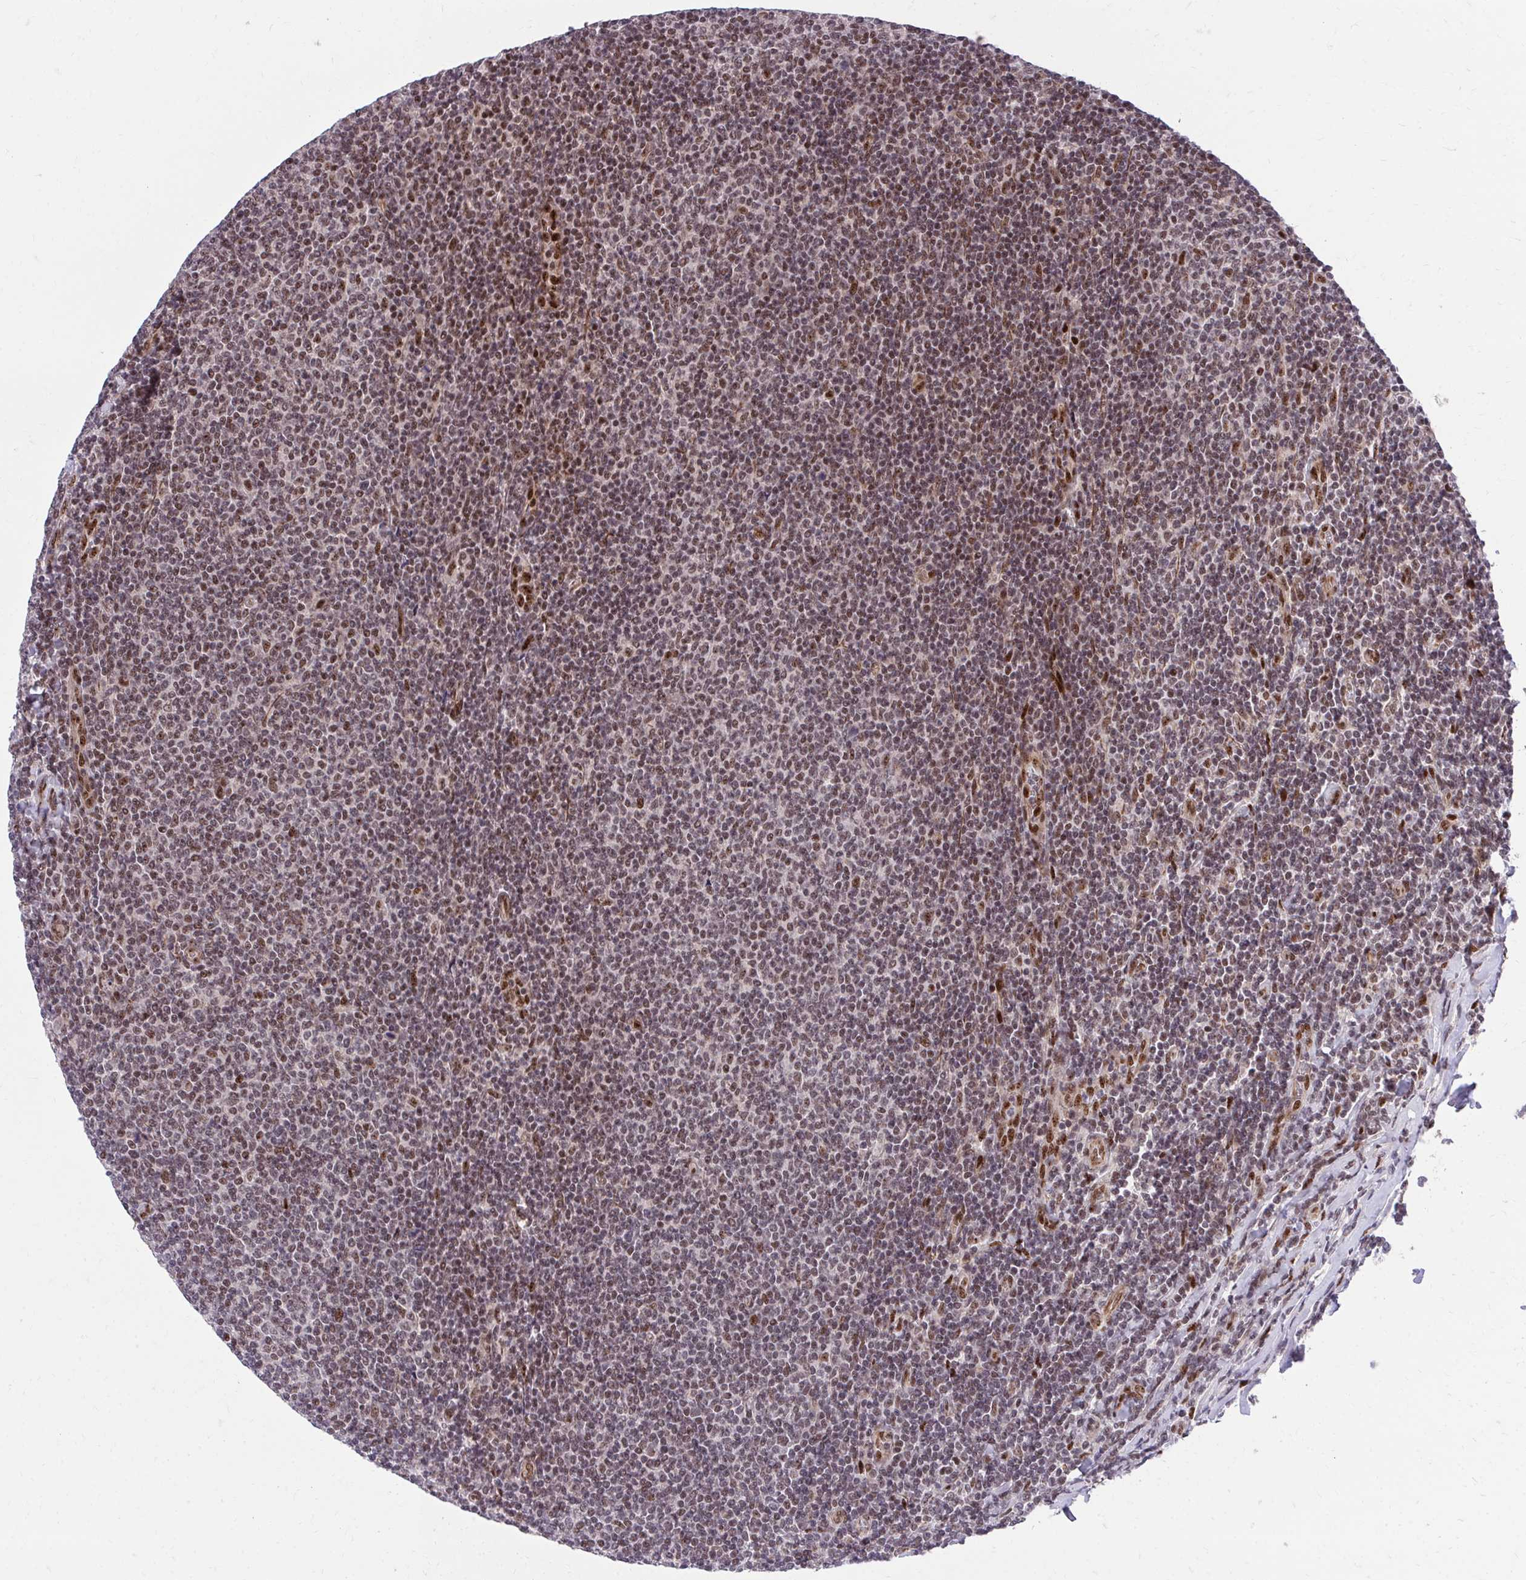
{"staining": {"intensity": "moderate", "quantity": "25%-75%", "location": "nuclear"}, "tissue": "lymphoma", "cell_type": "Tumor cells", "image_type": "cancer", "snomed": [{"axis": "morphology", "description": "Malignant lymphoma, non-Hodgkin's type, Low grade"}, {"axis": "topography", "description": "Lymph node"}], "caption": "Tumor cells display medium levels of moderate nuclear positivity in approximately 25%-75% of cells in lymphoma.", "gene": "HOXA4", "patient": {"sex": "male", "age": 52}}